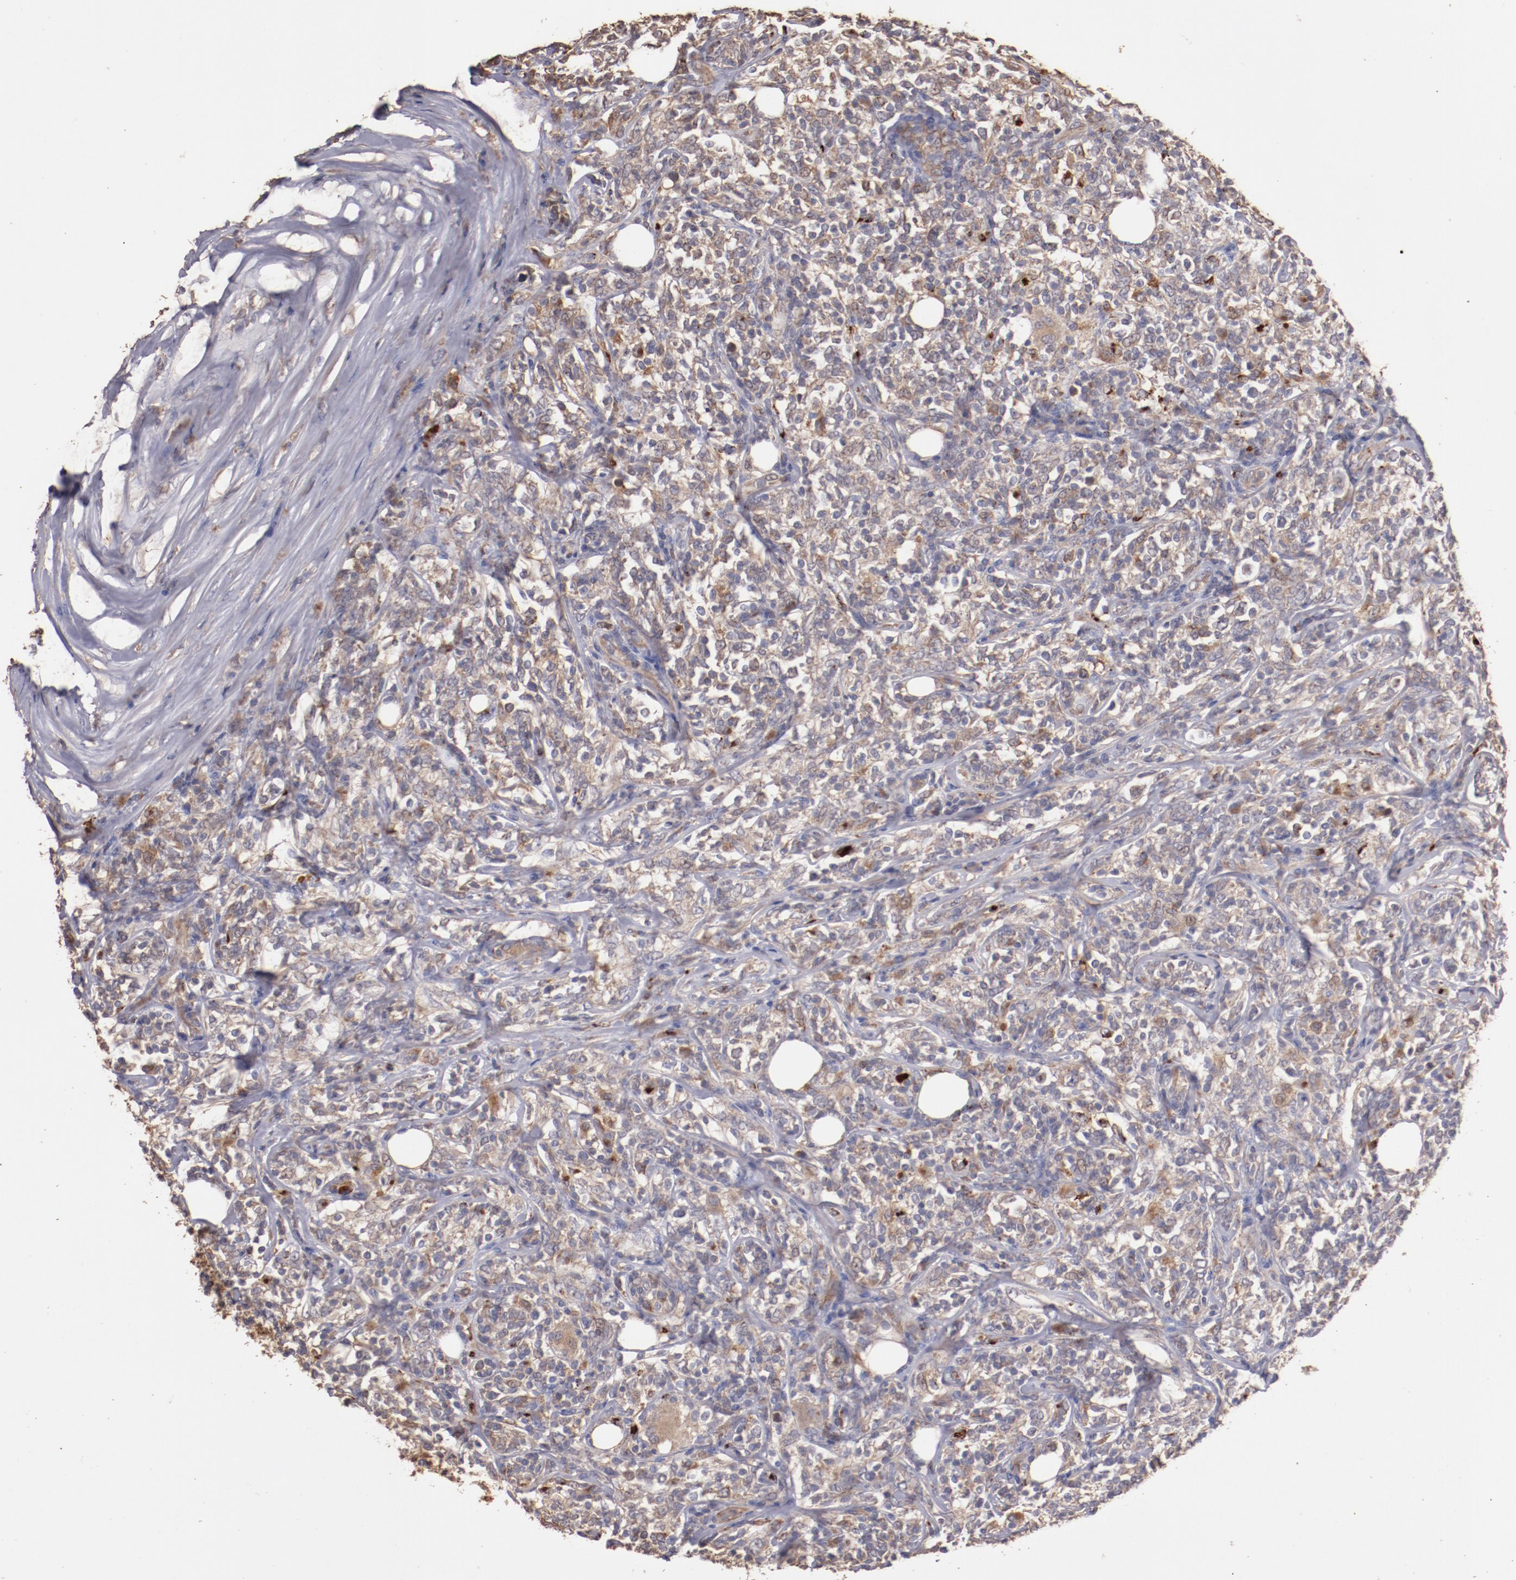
{"staining": {"intensity": "weak", "quantity": "25%-75%", "location": "cytoplasmic/membranous"}, "tissue": "lymphoma", "cell_type": "Tumor cells", "image_type": "cancer", "snomed": [{"axis": "morphology", "description": "Malignant lymphoma, non-Hodgkin's type, High grade"}, {"axis": "topography", "description": "Lymph node"}], "caption": "IHC of human high-grade malignant lymphoma, non-Hodgkin's type reveals low levels of weak cytoplasmic/membranous expression in about 25%-75% of tumor cells.", "gene": "SRRD", "patient": {"sex": "female", "age": 84}}